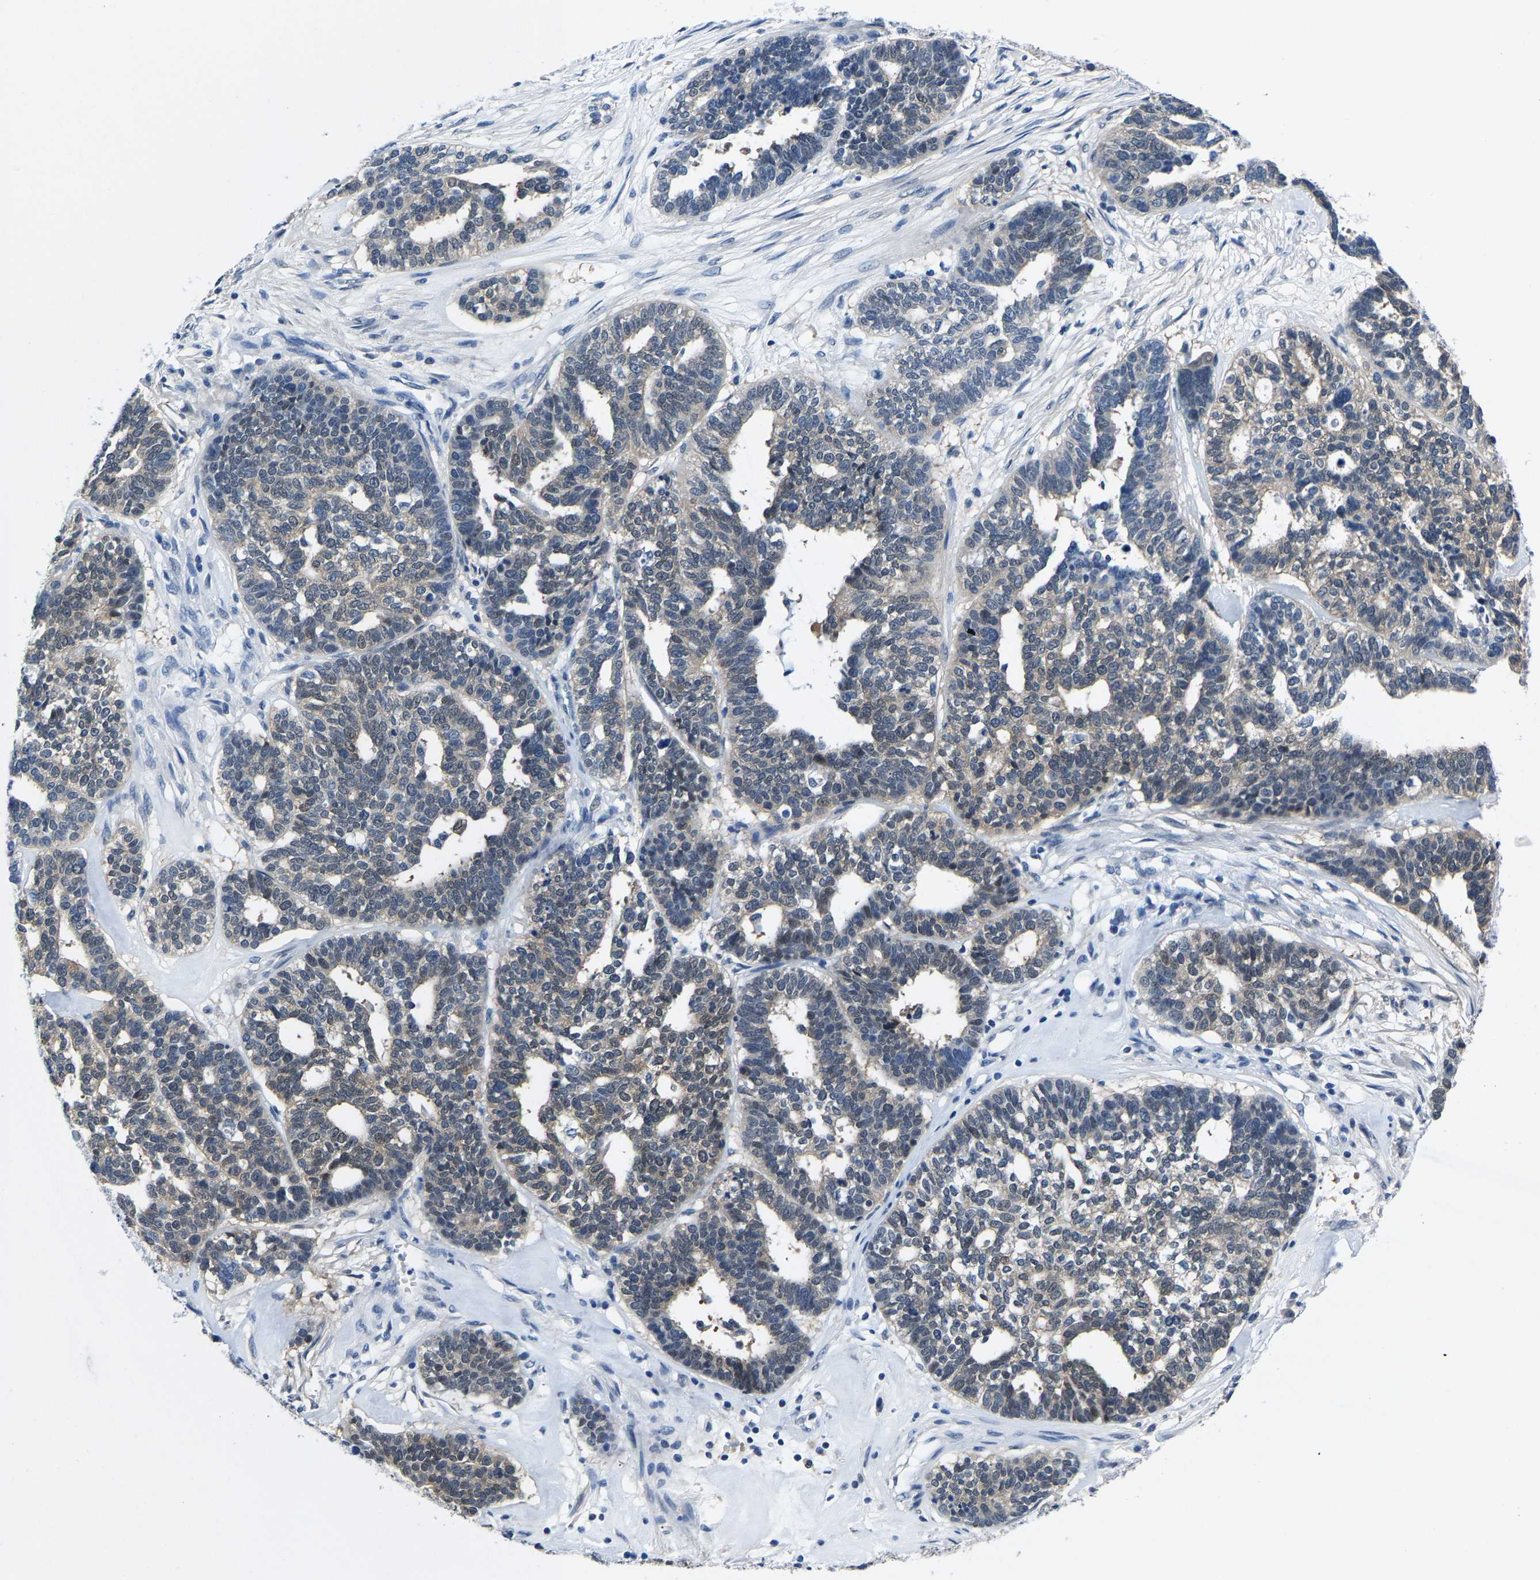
{"staining": {"intensity": "weak", "quantity": "25%-75%", "location": "cytoplasmic/membranous"}, "tissue": "ovarian cancer", "cell_type": "Tumor cells", "image_type": "cancer", "snomed": [{"axis": "morphology", "description": "Cystadenocarcinoma, serous, NOS"}, {"axis": "topography", "description": "Ovary"}], "caption": "Brown immunohistochemical staining in ovarian cancer (serous cystadenocarcinoma) shows weak cytoplasmic/membranous expression in about 25%-75% of tumor cells.", "gene": "SSH3", "patient": {"sex": "female", "age": 59}}